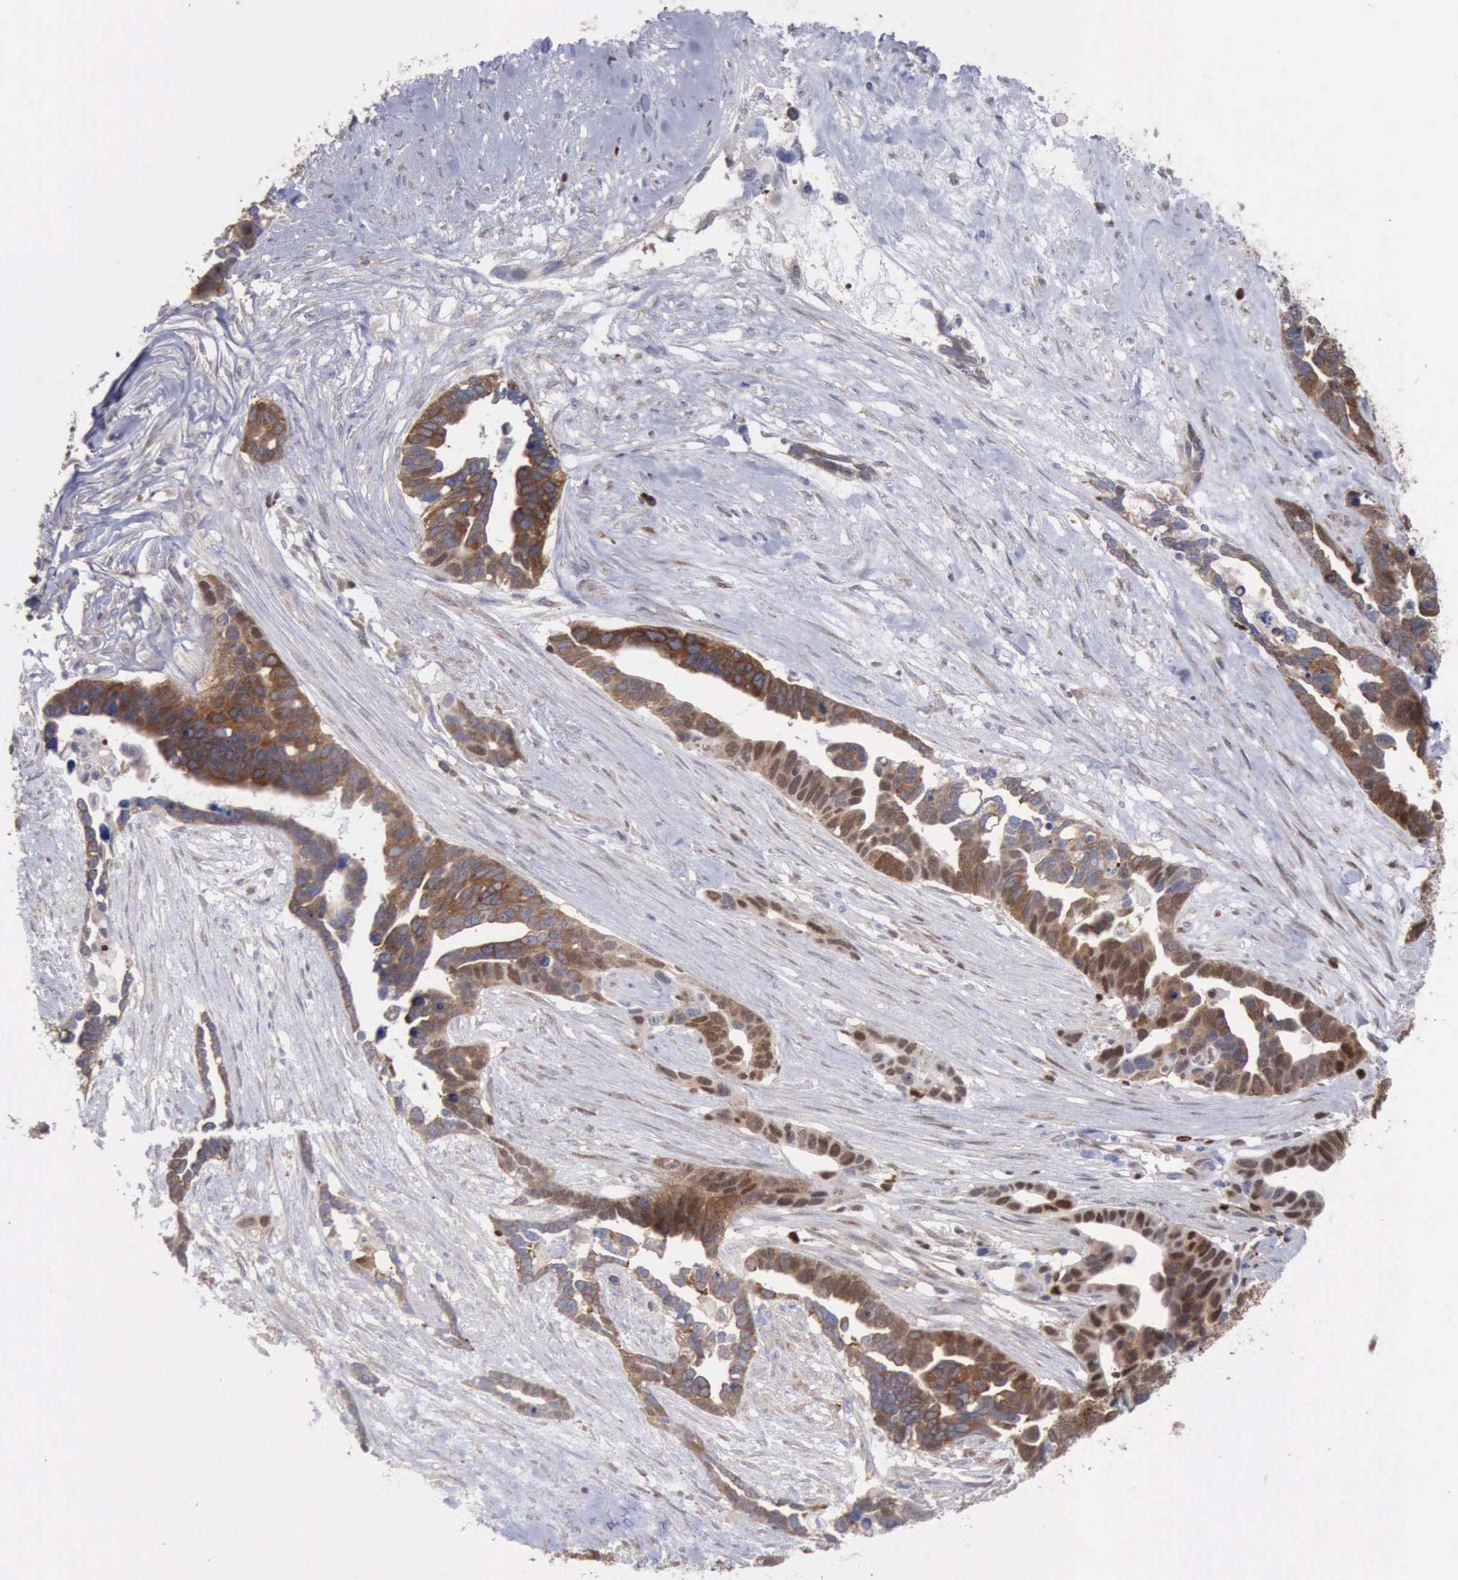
{"staining": {"intensity": "strong", "quantity": ">75%", "location": "cytoplasmic/membranous,nuclear"}, "tissue": "ovarian cancer", "cell_type": "Tumor cells", "image_type": "cancer", "snomed": [{"axis": "morphology", "description": "Cystadenocarcinoma, serous, NOS"}, {"axis": "topography", "description": "Ovary"}], "caption": "Ovarian cancer (serous cystadenocarcinoma) stained with DAB (3,3'-diaminobenzidine) IHC reveals high levels of strong cytoplasmic/membranous and nuclear staining in about >75% of tumor cells.", "gene": "PDCD4", "patient": {"sex": "female", "age": 54}}